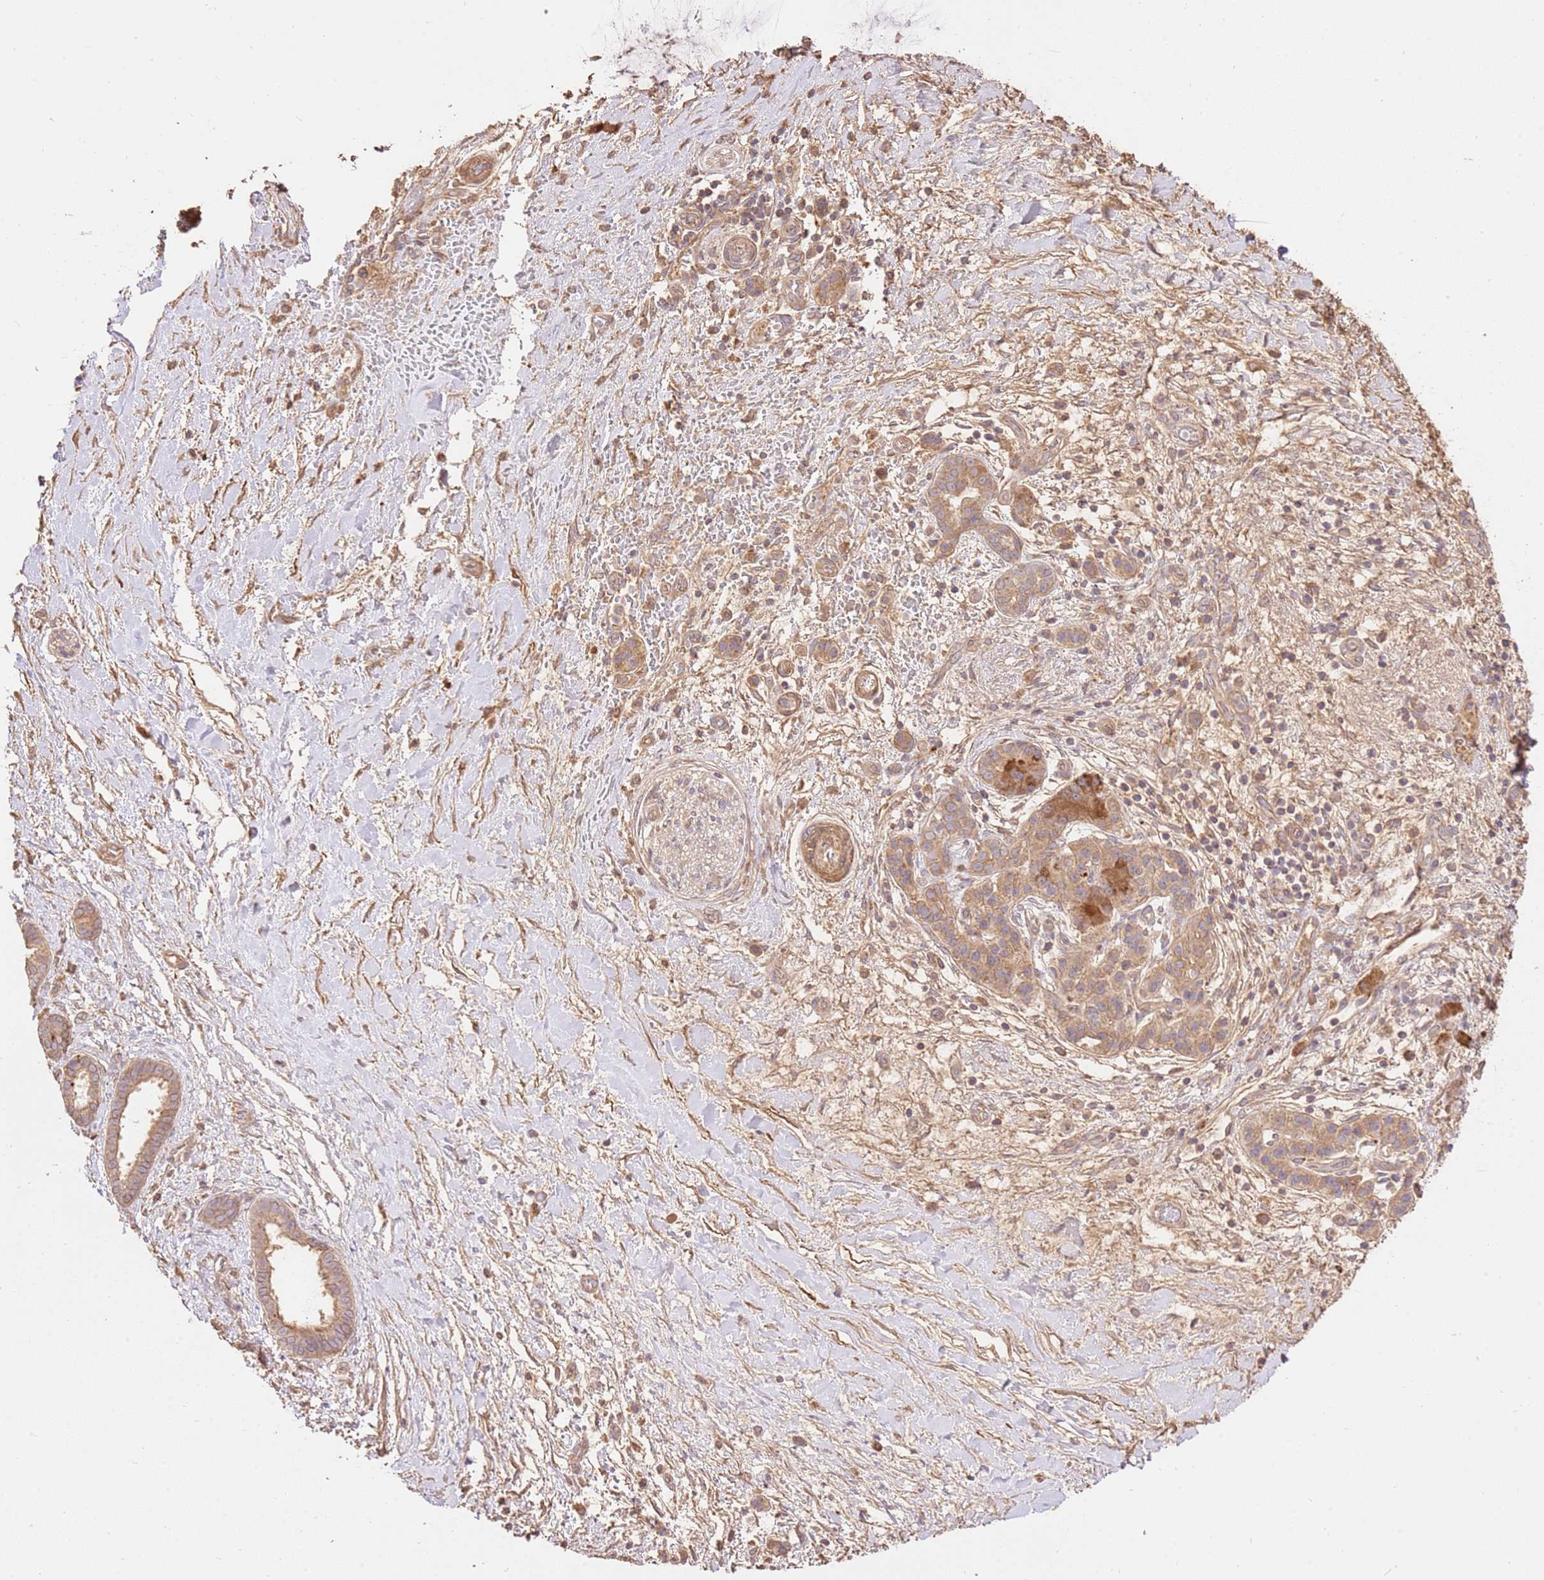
{"staining": {"intensity": "moderate", "quantity": ">75%", "location": "cytoplasmic/membranous"}, "tissue": "pancreatic cancer", "cell_type": "Tumor cells", "image_type": "cancer", "snomed": [{"axis": "morphology", "description": "Adenocarcinoma, NOS"}, {"axis": "topography", "description": "Pancreas"}], "caption": "There is medium levels of moderate cytoplasmic/membranous staining in tumor cells of pancreatic adenocarcinoma, as demonstrated by immunohistochemical staining (brown color).", "gene": "CEP55", "patient": {"sex": "male", "age": 68}}